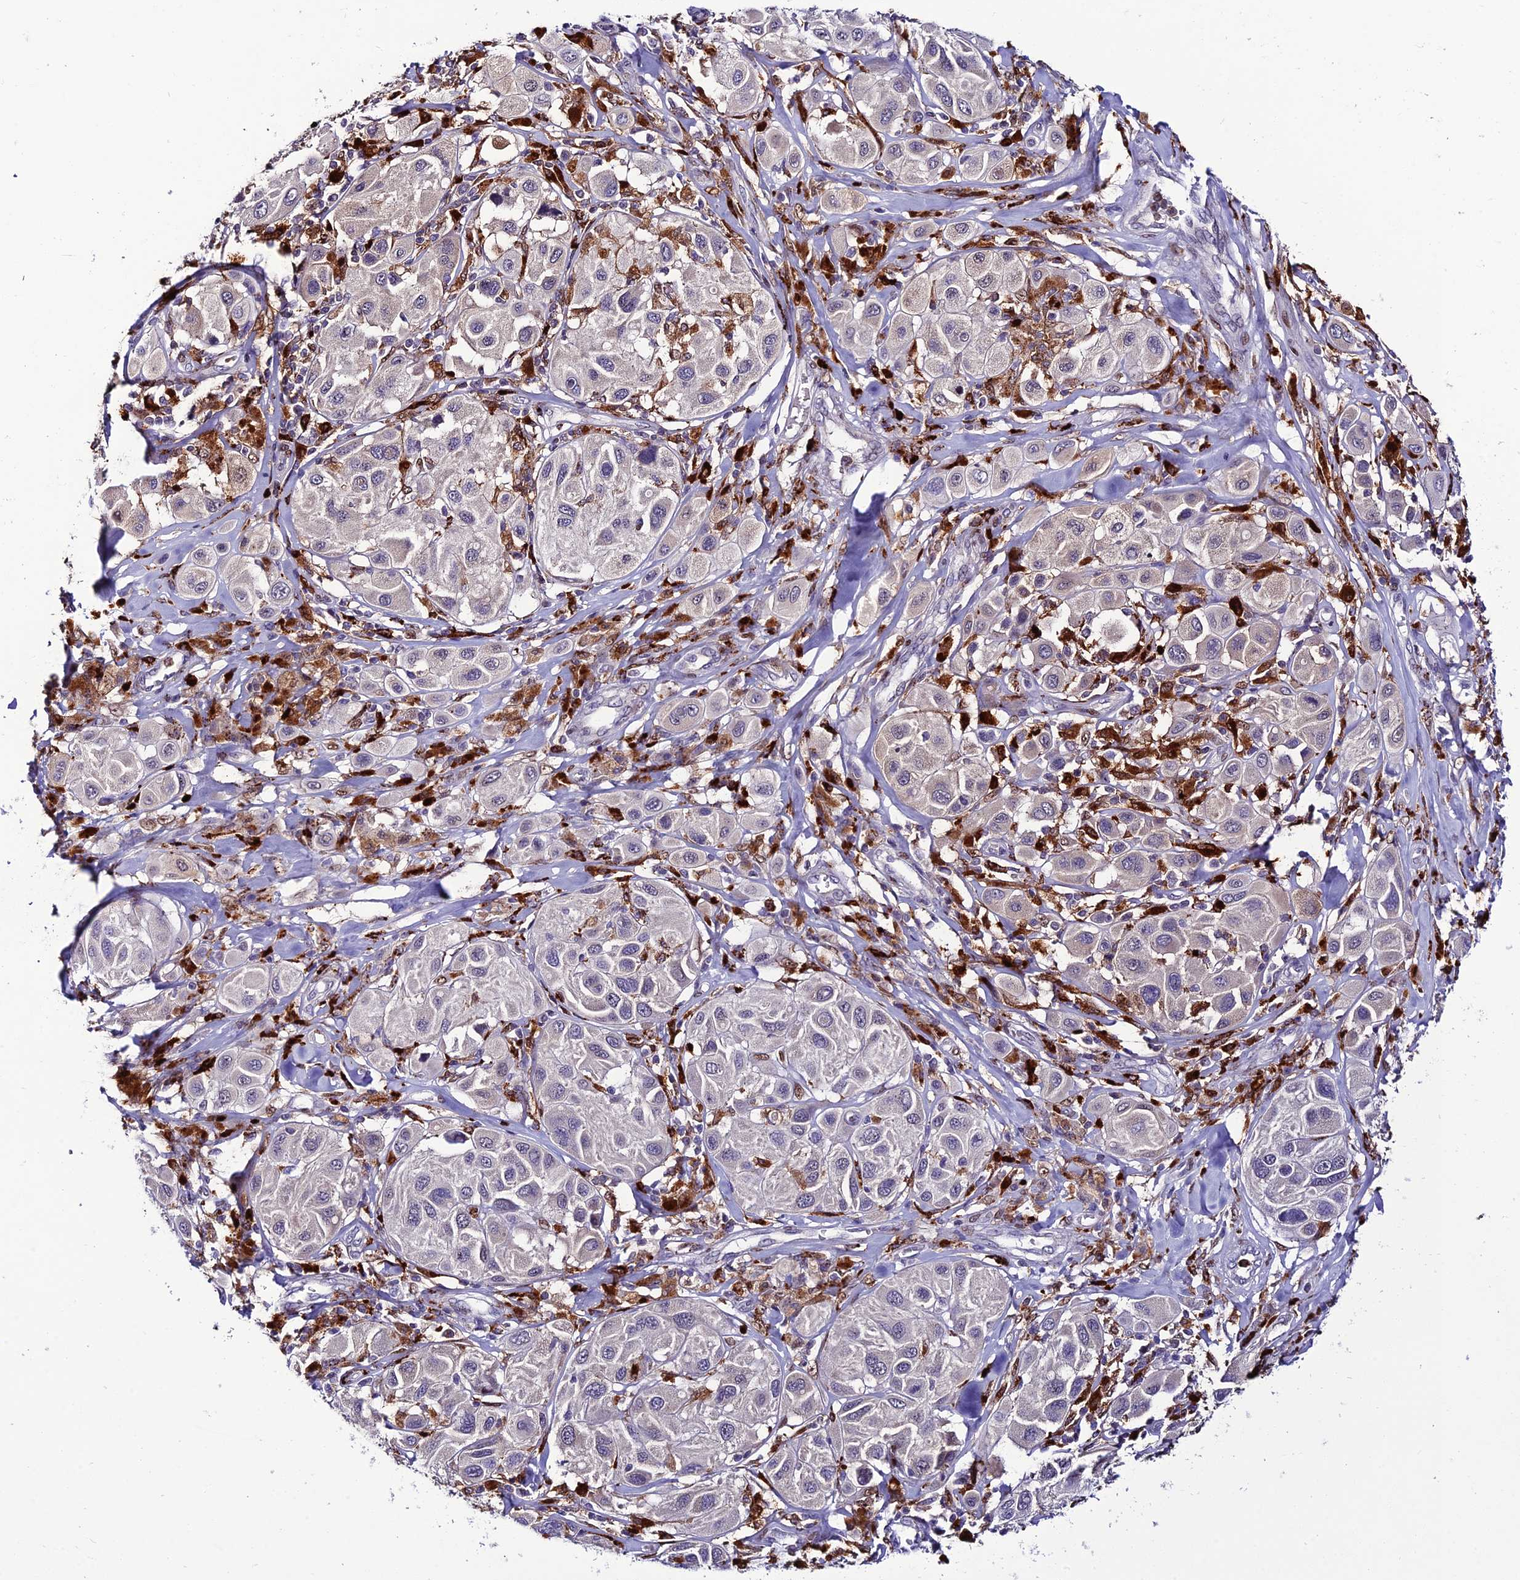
{"staining": {"intensity": "negative", "quantity": "none", "location": "none"}, "tissue": "melanoma", "cell_type": "Tumor cells", "image_type": "cancer", "snomed": [{"axis": "morphology", "description": "Malignant melanoma, Metastatic site"}, {"axis": "topography", "description": "Skin"}], "caption": "This is an immunohistochemistry (IHC) photomicrograph of human malignant melanoma (metastatic site). There is no expression in tumor cells.", "gene": "HIC1", "patient": {"sex": "male", "age": 41}}